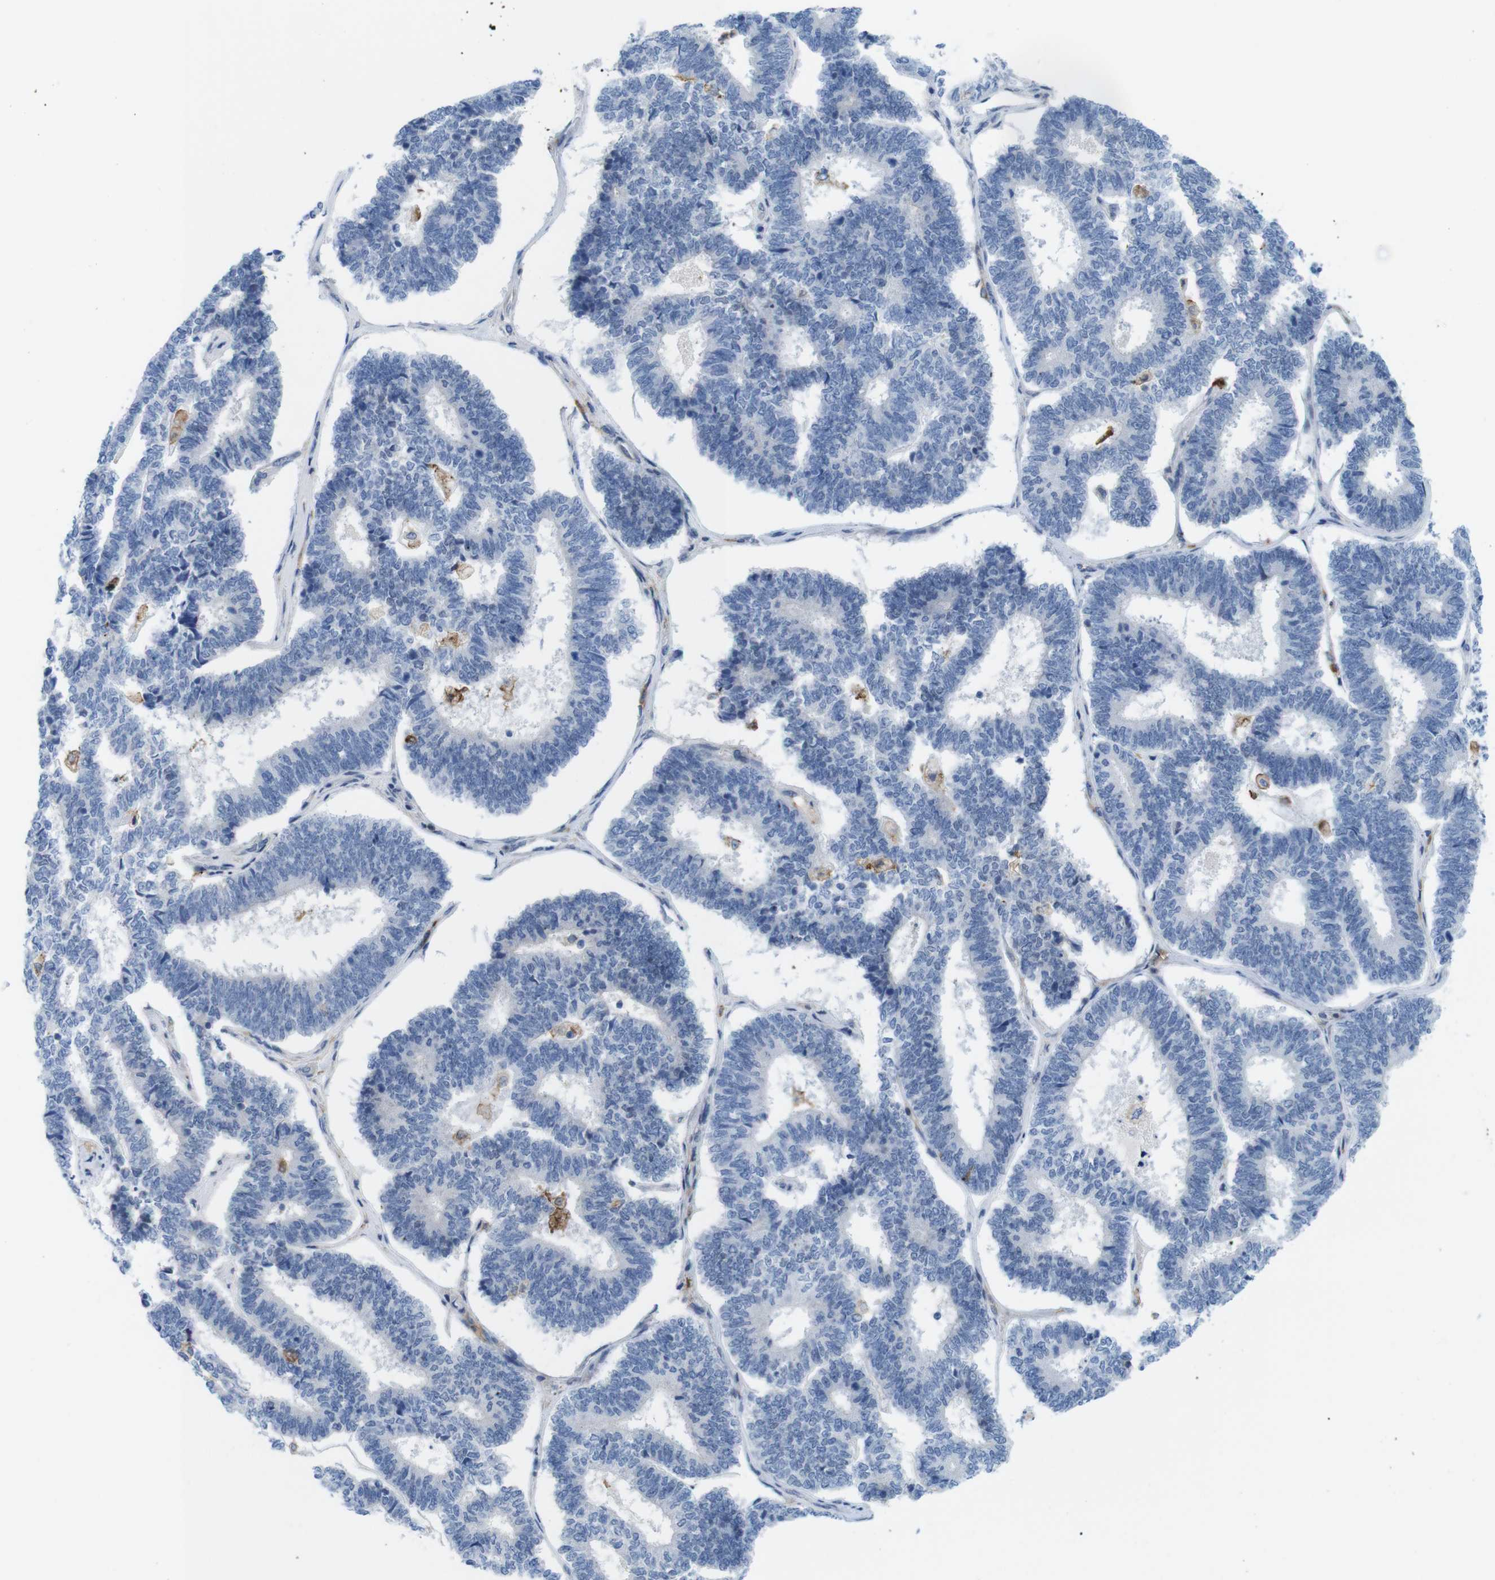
{"staining": {"intensity": "negative", "quantity": "none", "location": "none"}, "tissue": "endometrial cancer", "cell_type": "Tumor cells", "image_type": "cancer", "snomed": [{"axis": "morphology", "description": "Adenocarcinoma, NOS"}, {"axis": "topography", "description": "Endometrium"}], "caption": "The immunohistochemistry image has no significant staining in tumor cells of endometrial adenocarcinoma tissue.", "gene": "CD300C", "patient": {"sex": "female", "age": 70}}